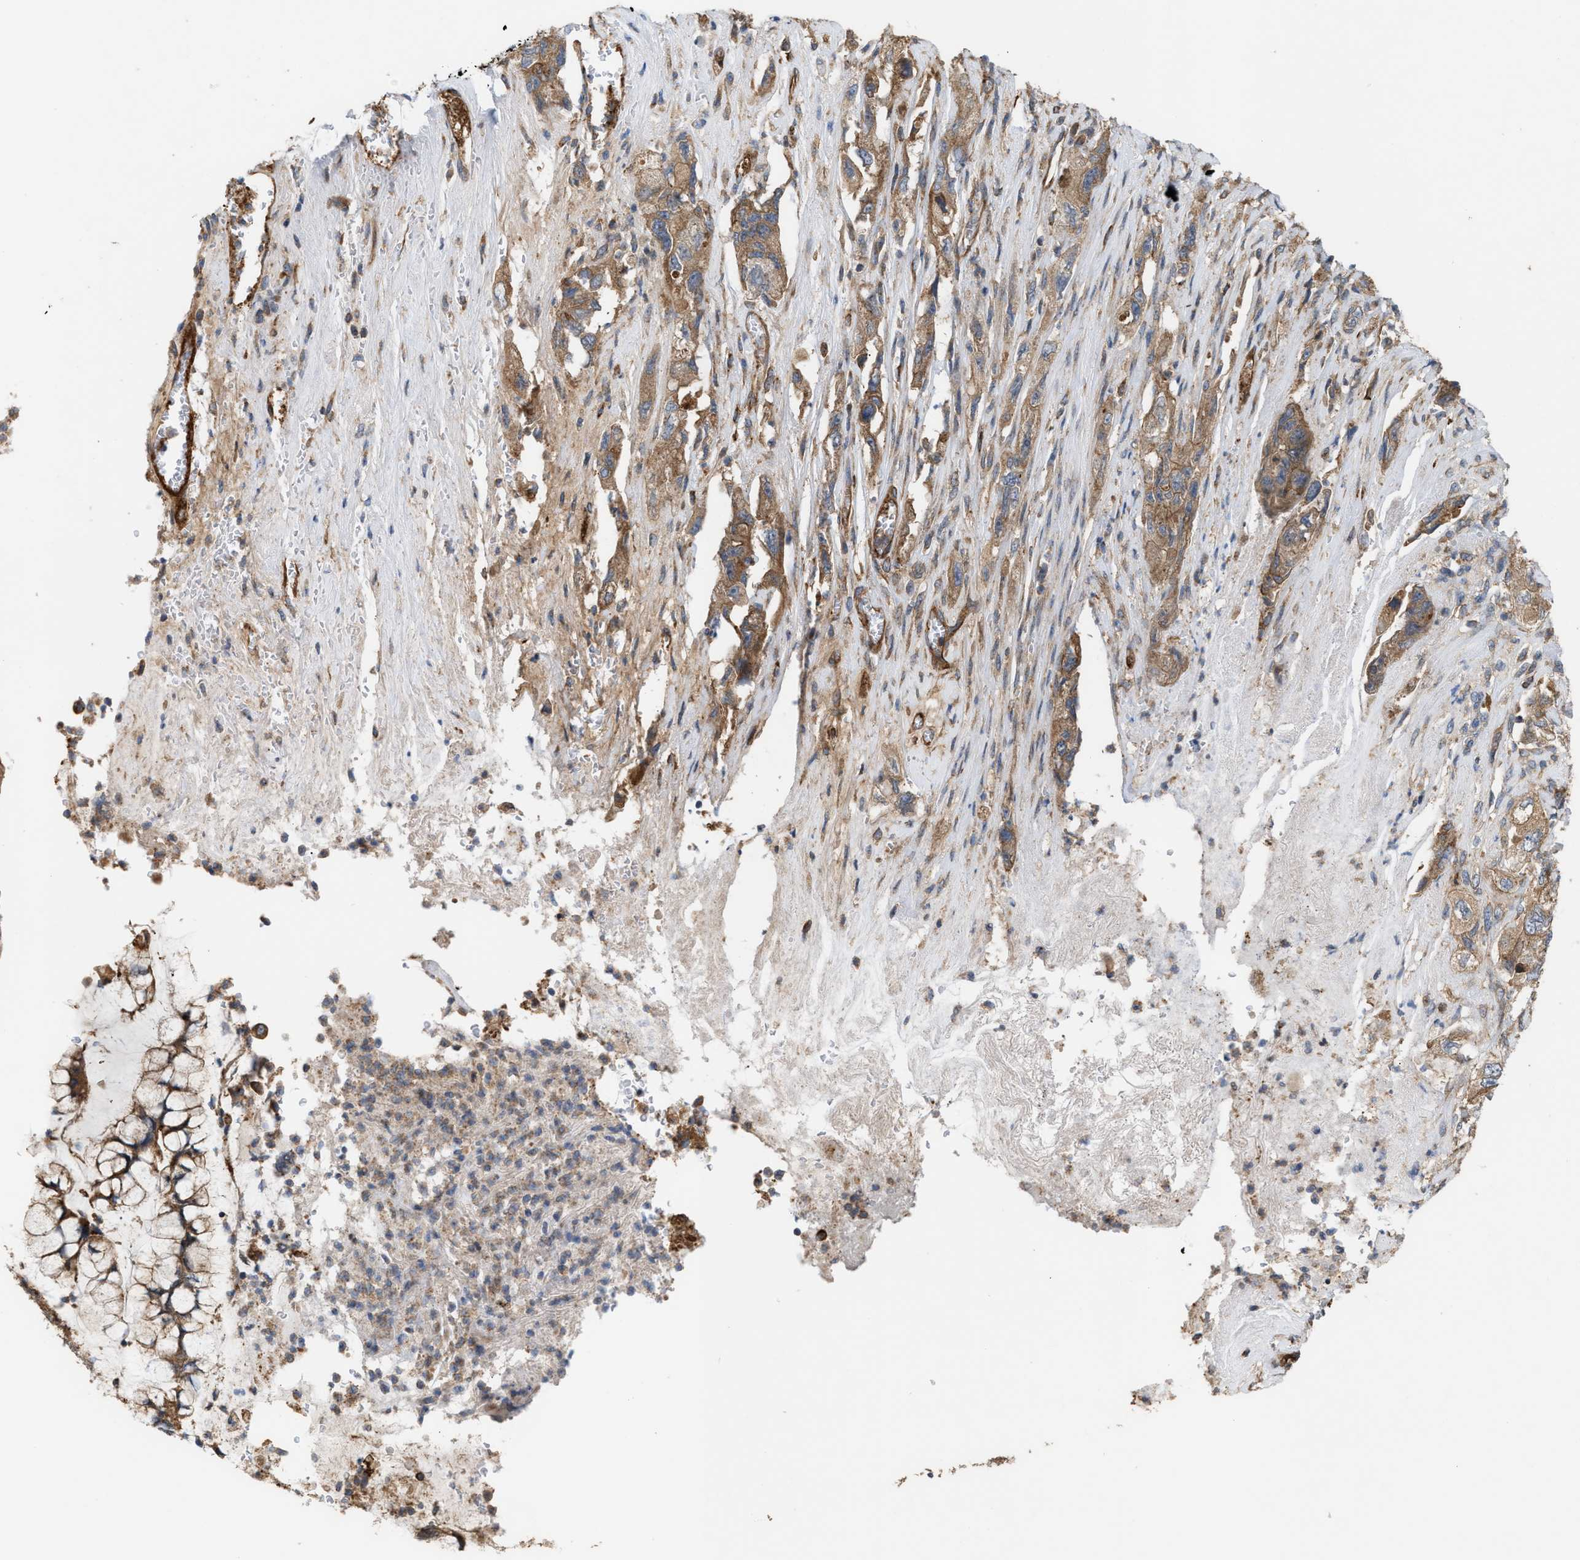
{"staining": {"intensity": "moderate", "quantity": ">75%", "location": "cytoplasmic/membranous"}, "tissue": "pancreatic cancer", "cell_type": "Tumor cells", "image_type": "cancer", "snomed": [{"axis": "morphology", "description": "Adenocarcinoma, NOS"}, {"axis": "topography", "description": "Pancreas"}], "caption": "Immunohistochemical staining of human adenocarcinoma (pancreatic) displays medium levels of moderate cytoplasmic/membranous protein positivity in about >75% of tumor cells.", "gene": "EPS15L1", "patient": {"sex": "female", "age": 73}}